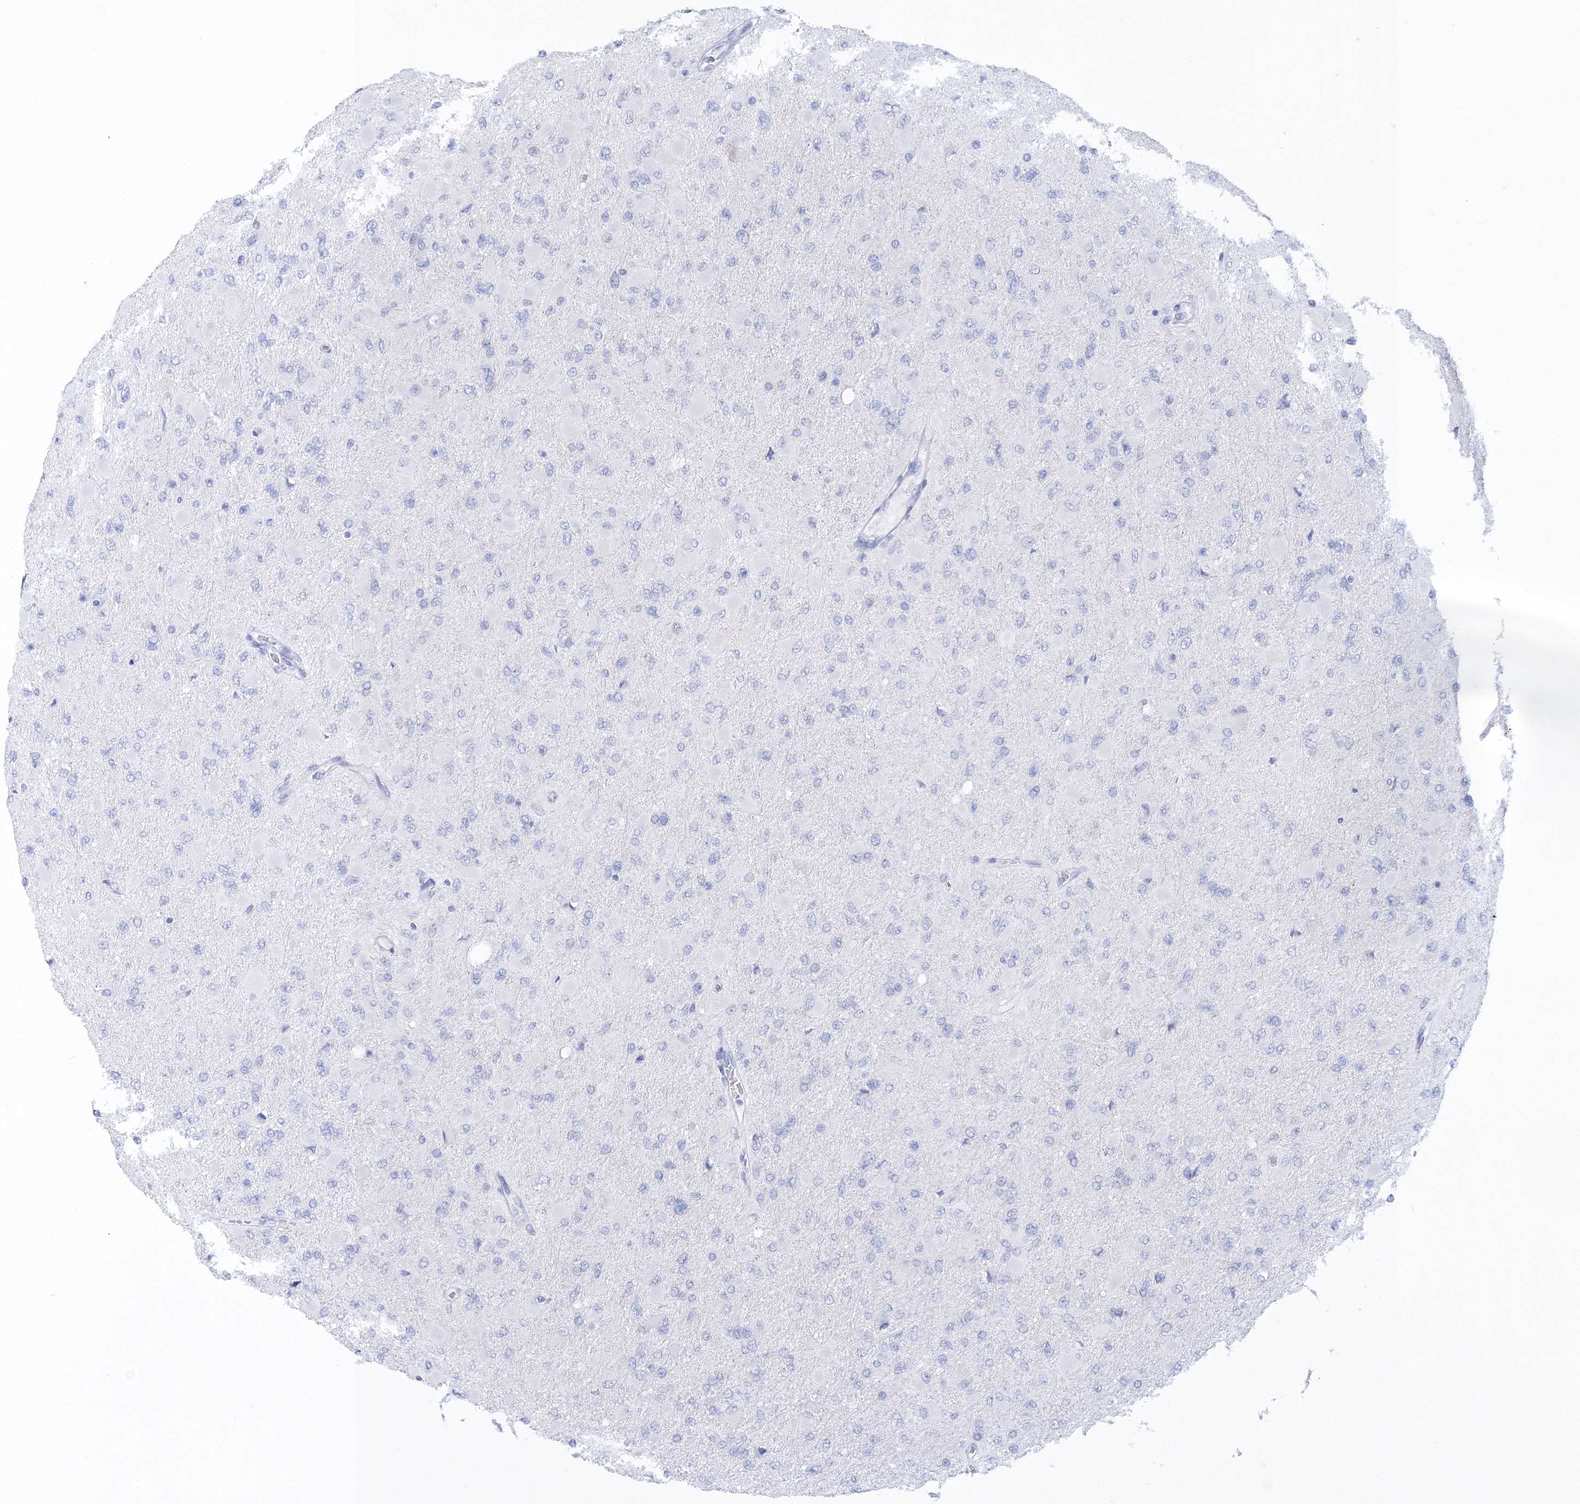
{"staining": {"intensity": "negative", "quantity": "none", "location": "none"}, "tissue": "glioma", "cell_type": "Tumor cells", "image_type": "cancer", "snomed": [{"axis": "morphology", "description": "Glioma, malignant, High grade"}, {"axis": "topography", "description": "Cerebral cortex"}], "caption": "Immunohistochemical staining of glioma exhibits no significant positivity in tumor cells.", "gene": "MYOZ2", "patient": {"sex": "female", "age": 36}}